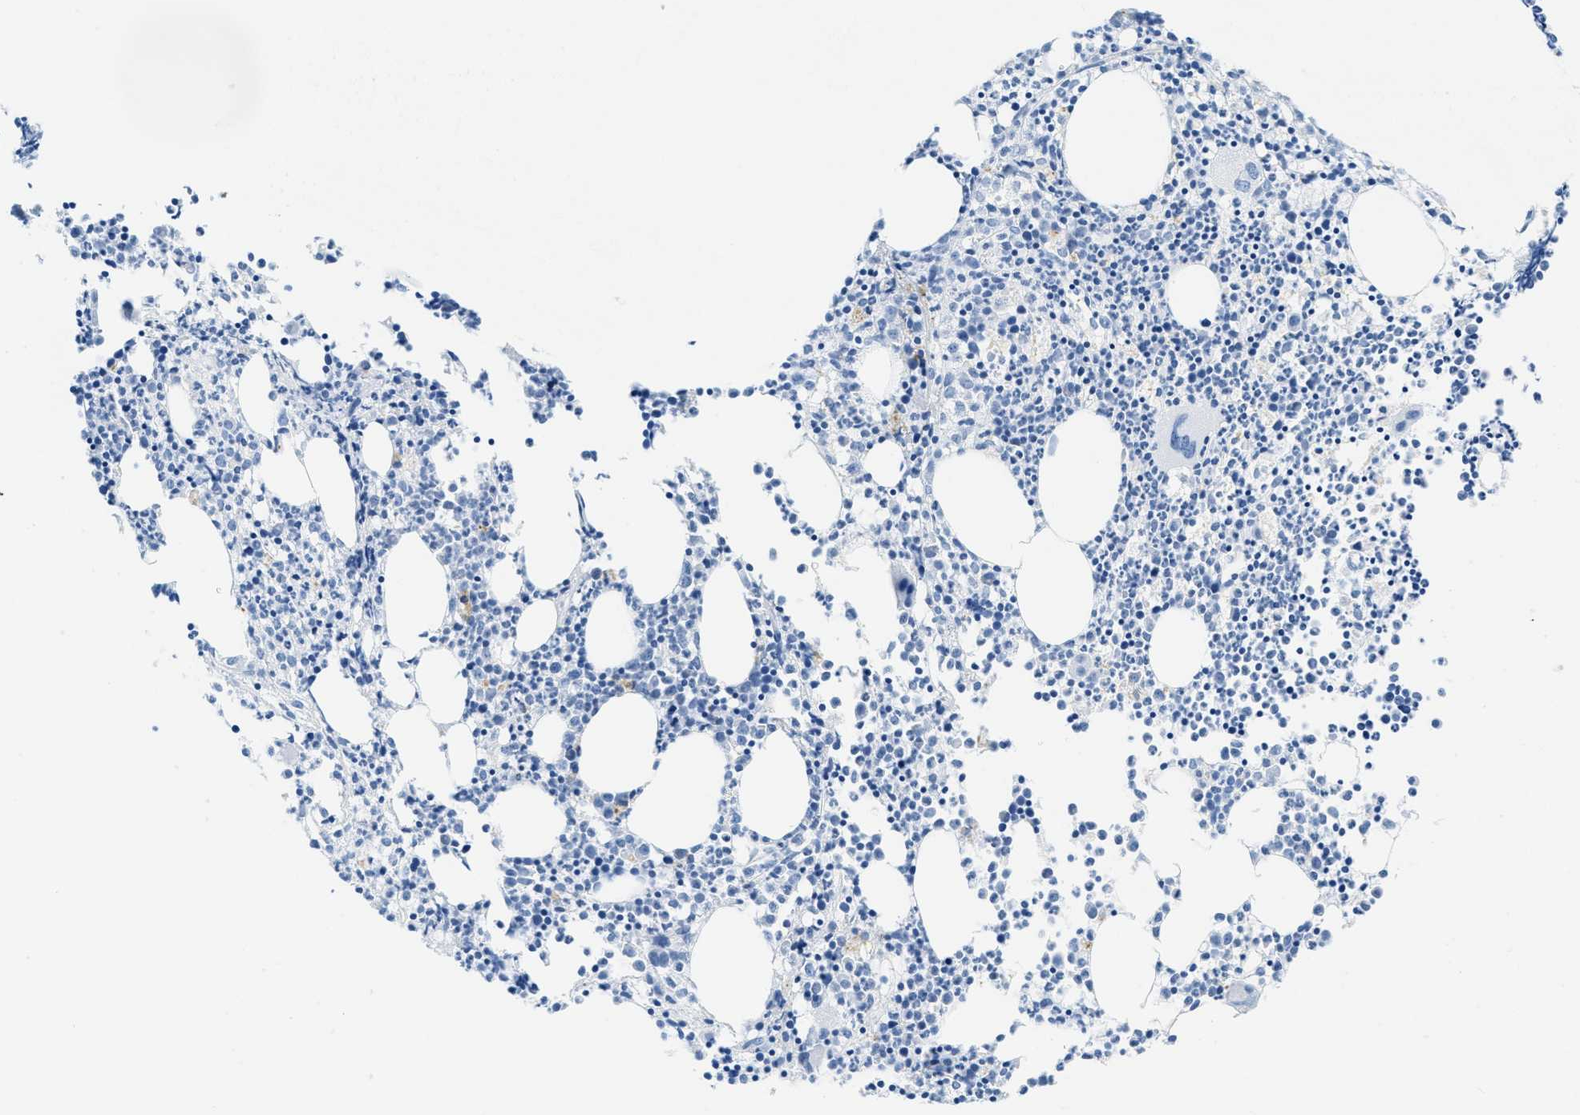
{"staining": {"intensity": "negative", "quantity": "none", "location": "none"}, "tissue": "bone marrow", "cell_type": "Hematopoietic cells", "image_type": "normal", "snomed": [{"axis": "morphology", "description": "Normal tissue, NOS"}, {"axis": "morphology", "description": "Inflammation, NOS"}, {"axis": "topography", "description": "Bone marrow"}], "caption": "Hematopoietic cells show no significant protein expression in normal bone marrow.", "gene": "WDR4", "patient": {"sex": "female", "age": 53}}